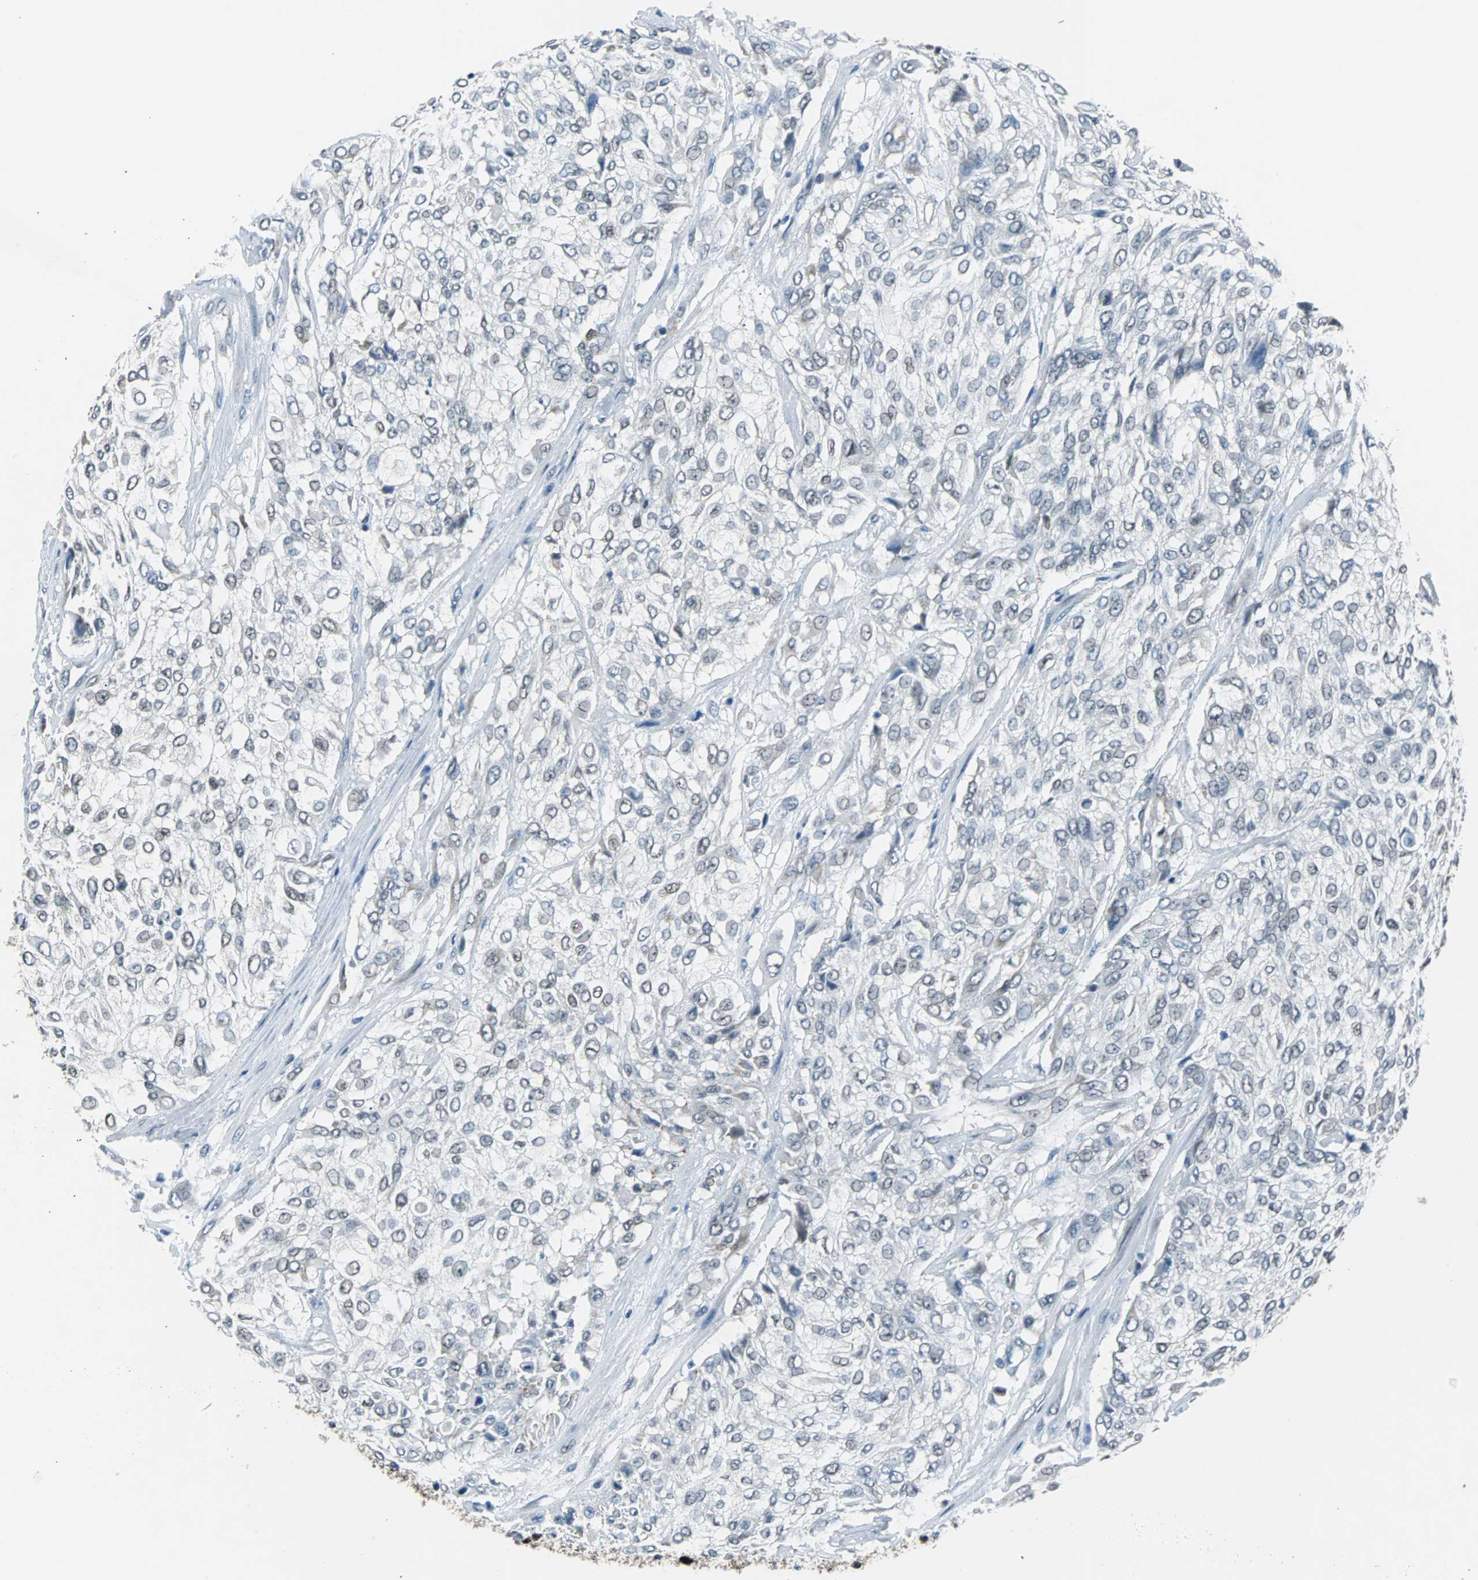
{"staining": {"intensity": "negative", "quantity": "none", "location": "none"}, "tissue": "urothelial cancer", "cell_type": "Tumor cells", "image_type": "cancer", "snomed": [{"axis": "morphology", "description": "Urothelial carcinoma, High grade"}, {"axis": "topography", "description": "Urinary bladder"}], "caption": "Human high-grade urothelial carcinoma stained for a protein using IHC shows no expression in tumor cells.", "gene": "USP28", "patient": {"sex": "male", "age": 57}}